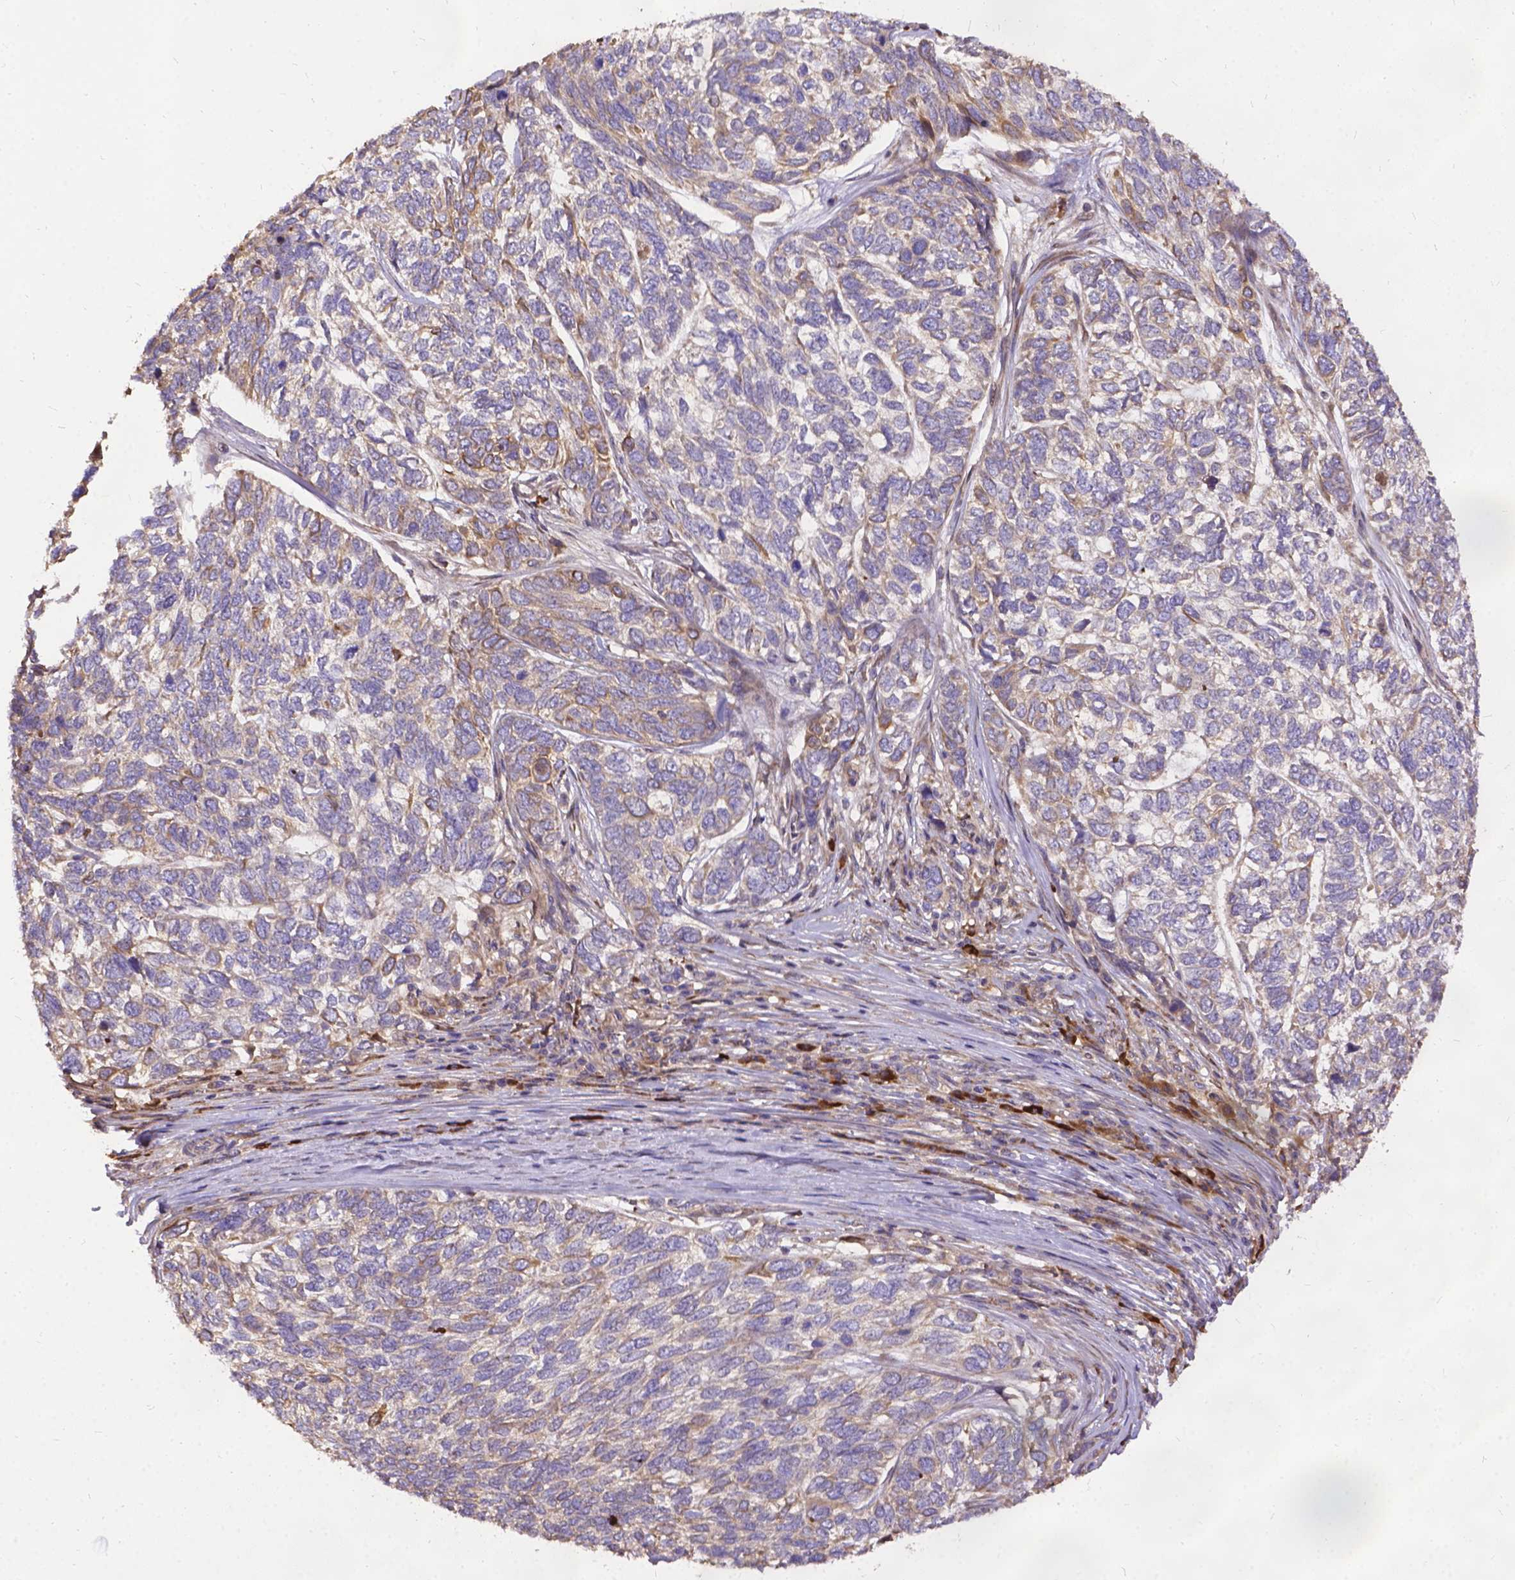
{"staining": {"intensity": "weak", "quantity": "25%-75%", "location": "cytoplasmic/membranous"}, "tissue": "skin cancer", "cell_type": "Tumor cells", "image_type": "cancer", "snomed": [{"axis": "morphology", "description": "Basal cell carcinoma"}, {"axis": "topography", "description": "Skin"}], "caption": "Protein expression analysis of skin cancer (basal cell carcinoma) displays weak cytoplasmic/membranous expression in about 25%-75% of tumor cells. Nuclei are stained in blue.", "gene": "DENND6A", "patient": {"sex": "female", "age": 65}}